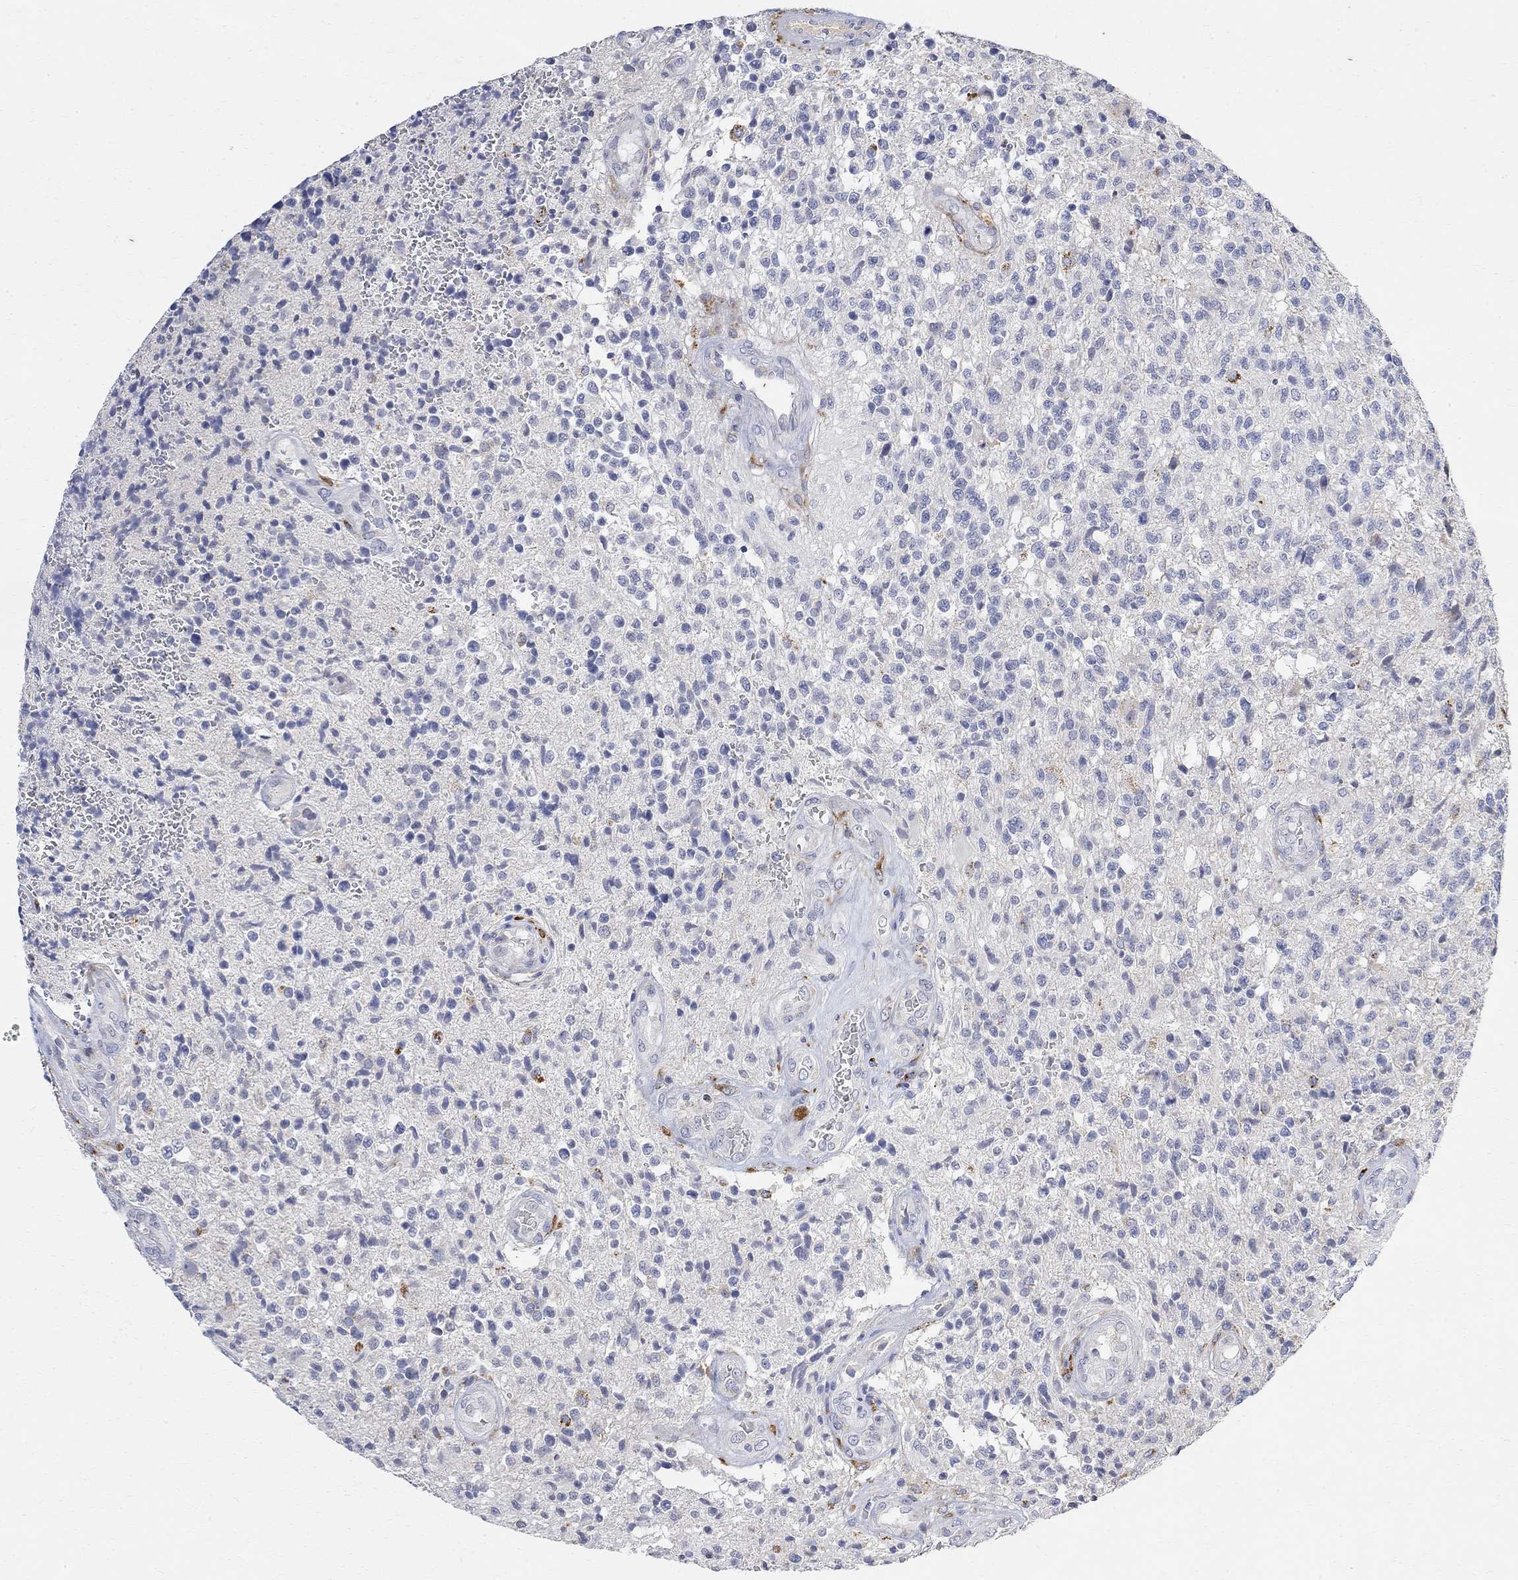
{"staining": {"intensity": "negative", "quantity": "none", "location": "none"}, "tissue": "glioma", "cell_type": "Tumor cells", "image_type": "cancer", "snomed": [{"axis": "morphology", "description": "Glioma, malignant, High grade"}, {"axis": "topography", "description": "Brain"}], "caption": "Immunohistochemical staining of human glioma exhibits no significant staining in tumor cells.", "gene": "FNDC5", "patient": {"sex": "male", "age": 56}}